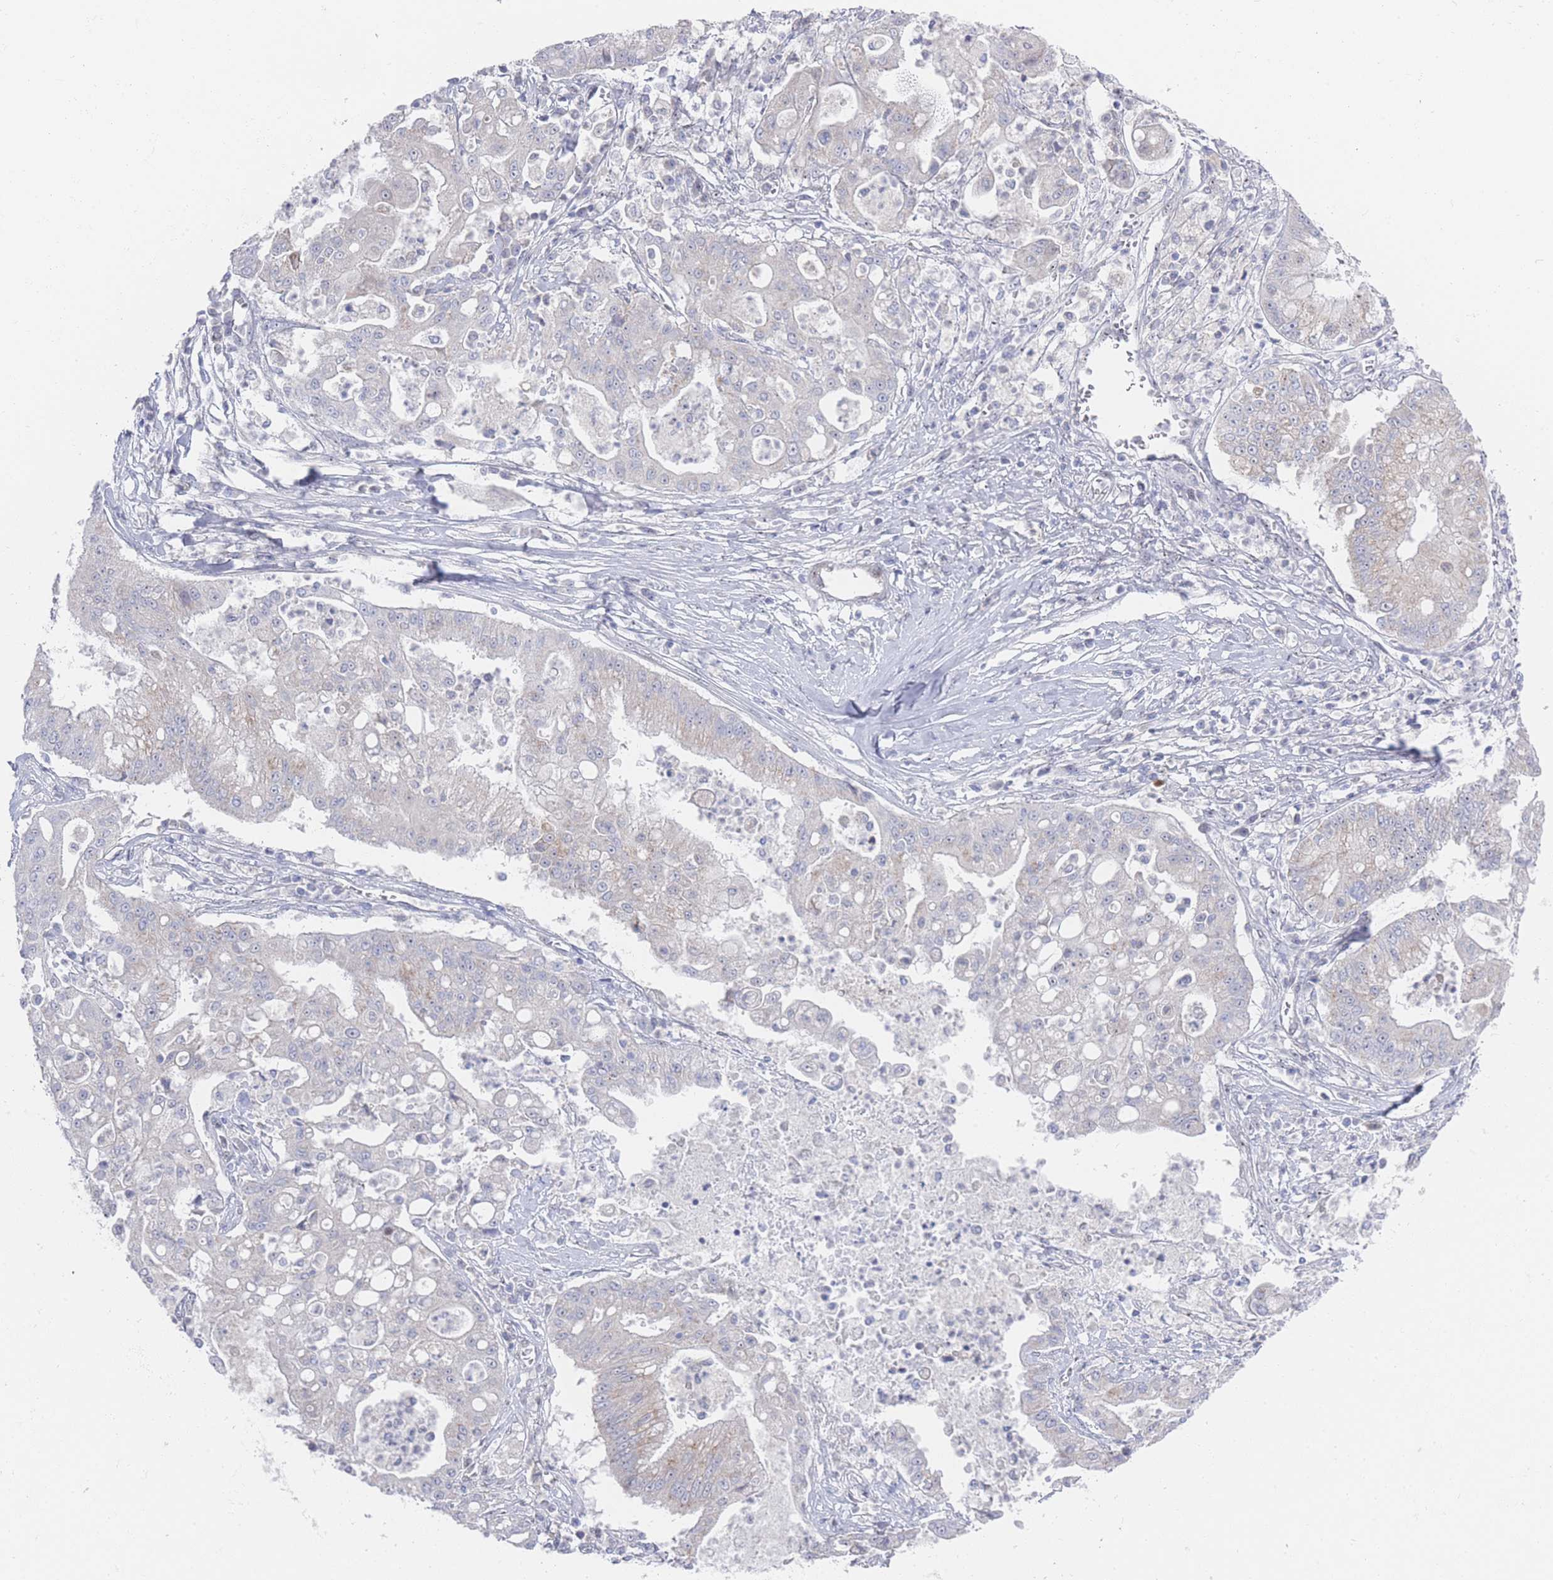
{"staining": {"intensity": "weak", "quantity": "<25%", "location": "cytoplasmic/membranous,nuclear"}, "tissue": "ovarian cancer", "cell_type": "Tumor cells", "image_type": "cancer", "snomed": [{"axis": "morphology", "description": "Cystadenocarcinoma, mucinous, NOS"}, {"axis": "topography", "description": "Ovary"}], "caption": "A high-resolution micrograph shows IHC staining of mucinous cystadenocarcinoma (ovarian), which reveals no significant positivity in tumor cells.", "gene": "ZNF142", "patient": {"sex": "female", "age": 70}}